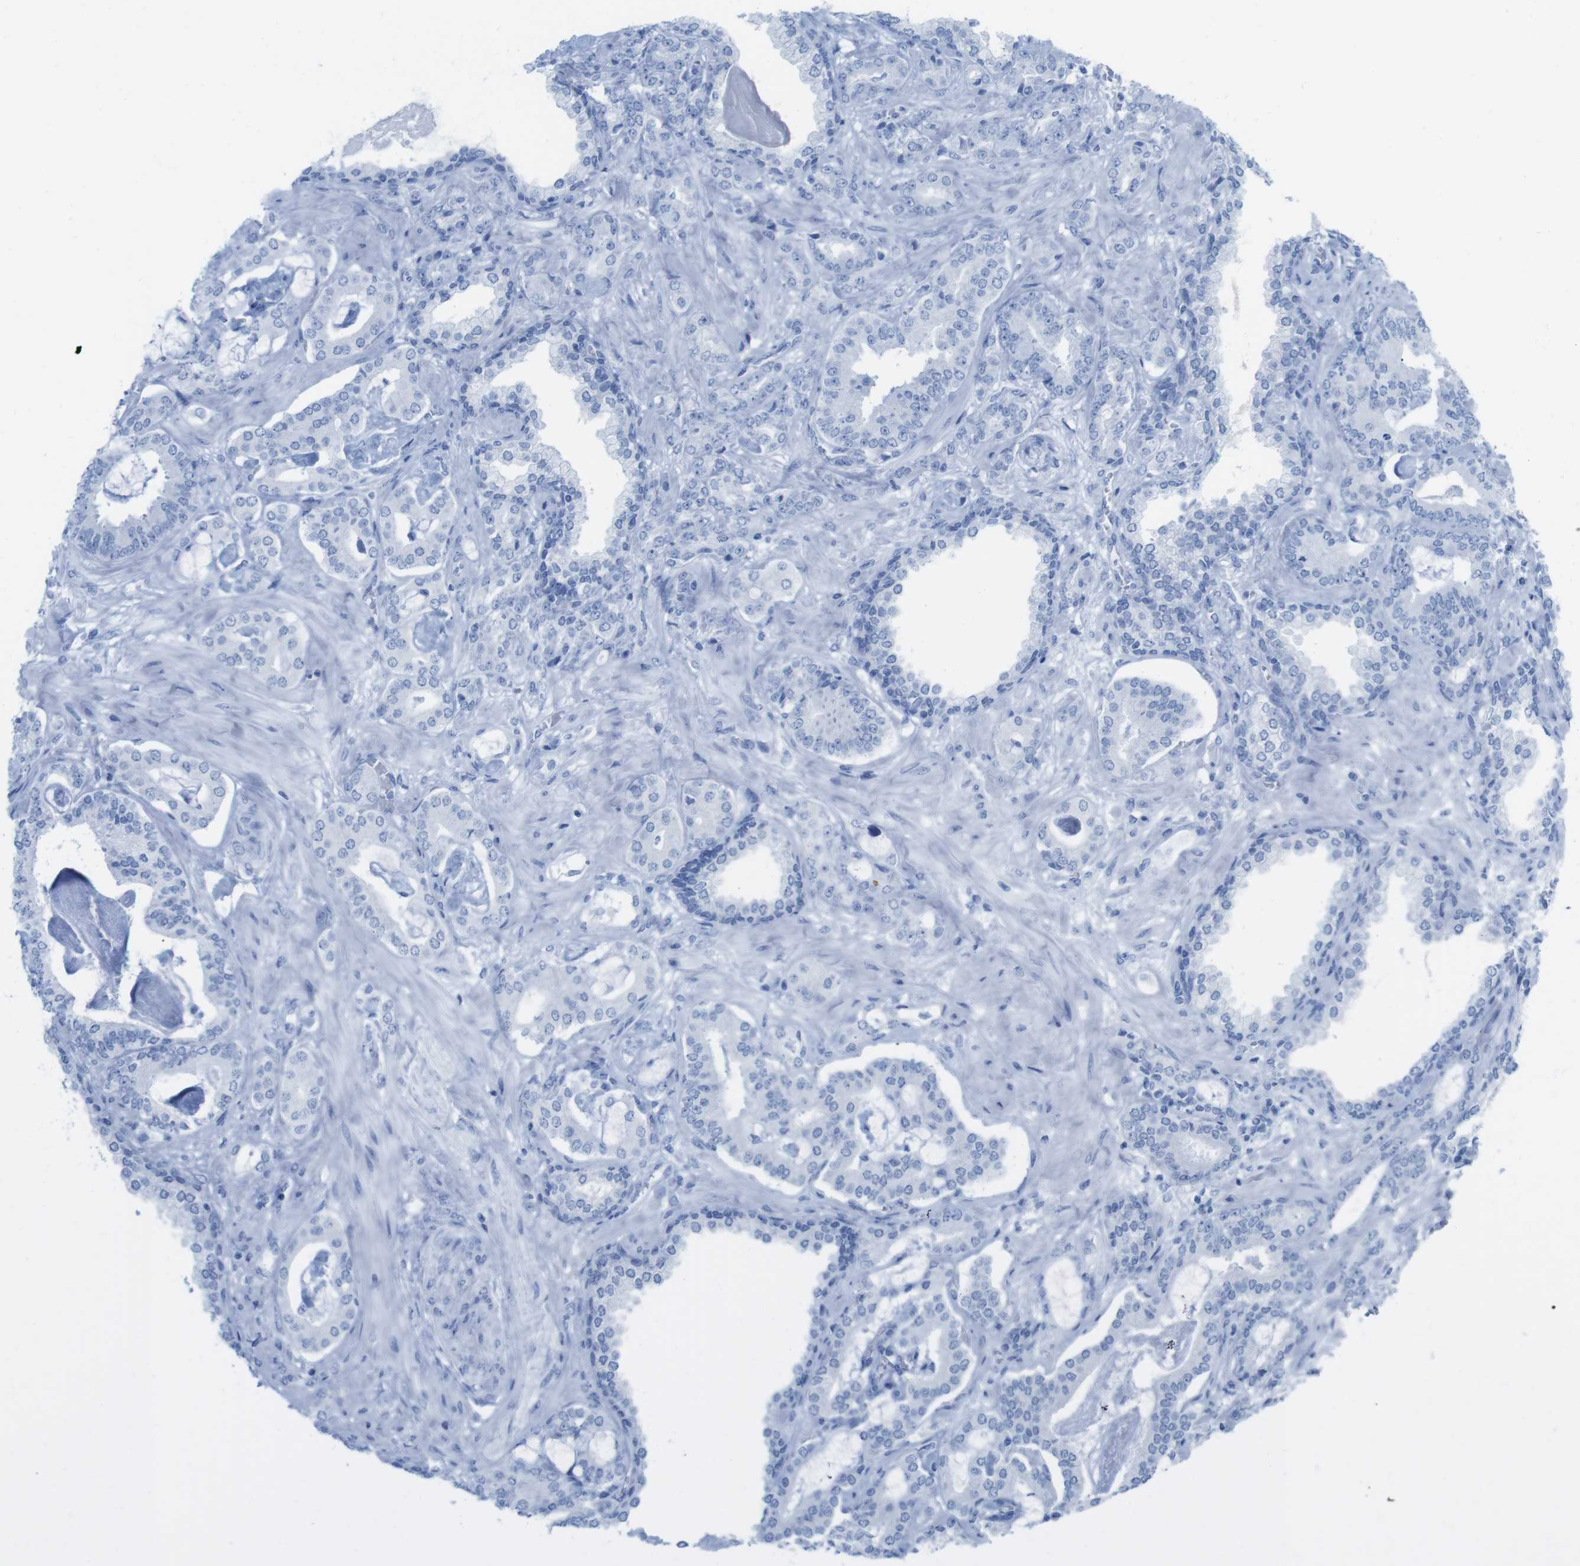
{"staining": {"intensity": "negative", "quantity": "none", "location": "none"}, "tissue": "prostate cancer", "cell_type": "Tumor cells", "image_type": "cancer", "snomed": [{"axis": "morphology", "description": "Adenocarcinoma, Low grade"}, {"axis": "topography", "description": "Prostate"}], "caption": "Immunohistochemical staining of prostate cancer (low-grade adenocarcinoma) demonstrates no significant expression in tumor cells.", "gene": "MYH7", "patient": {"sex": "male", "age": 53}}